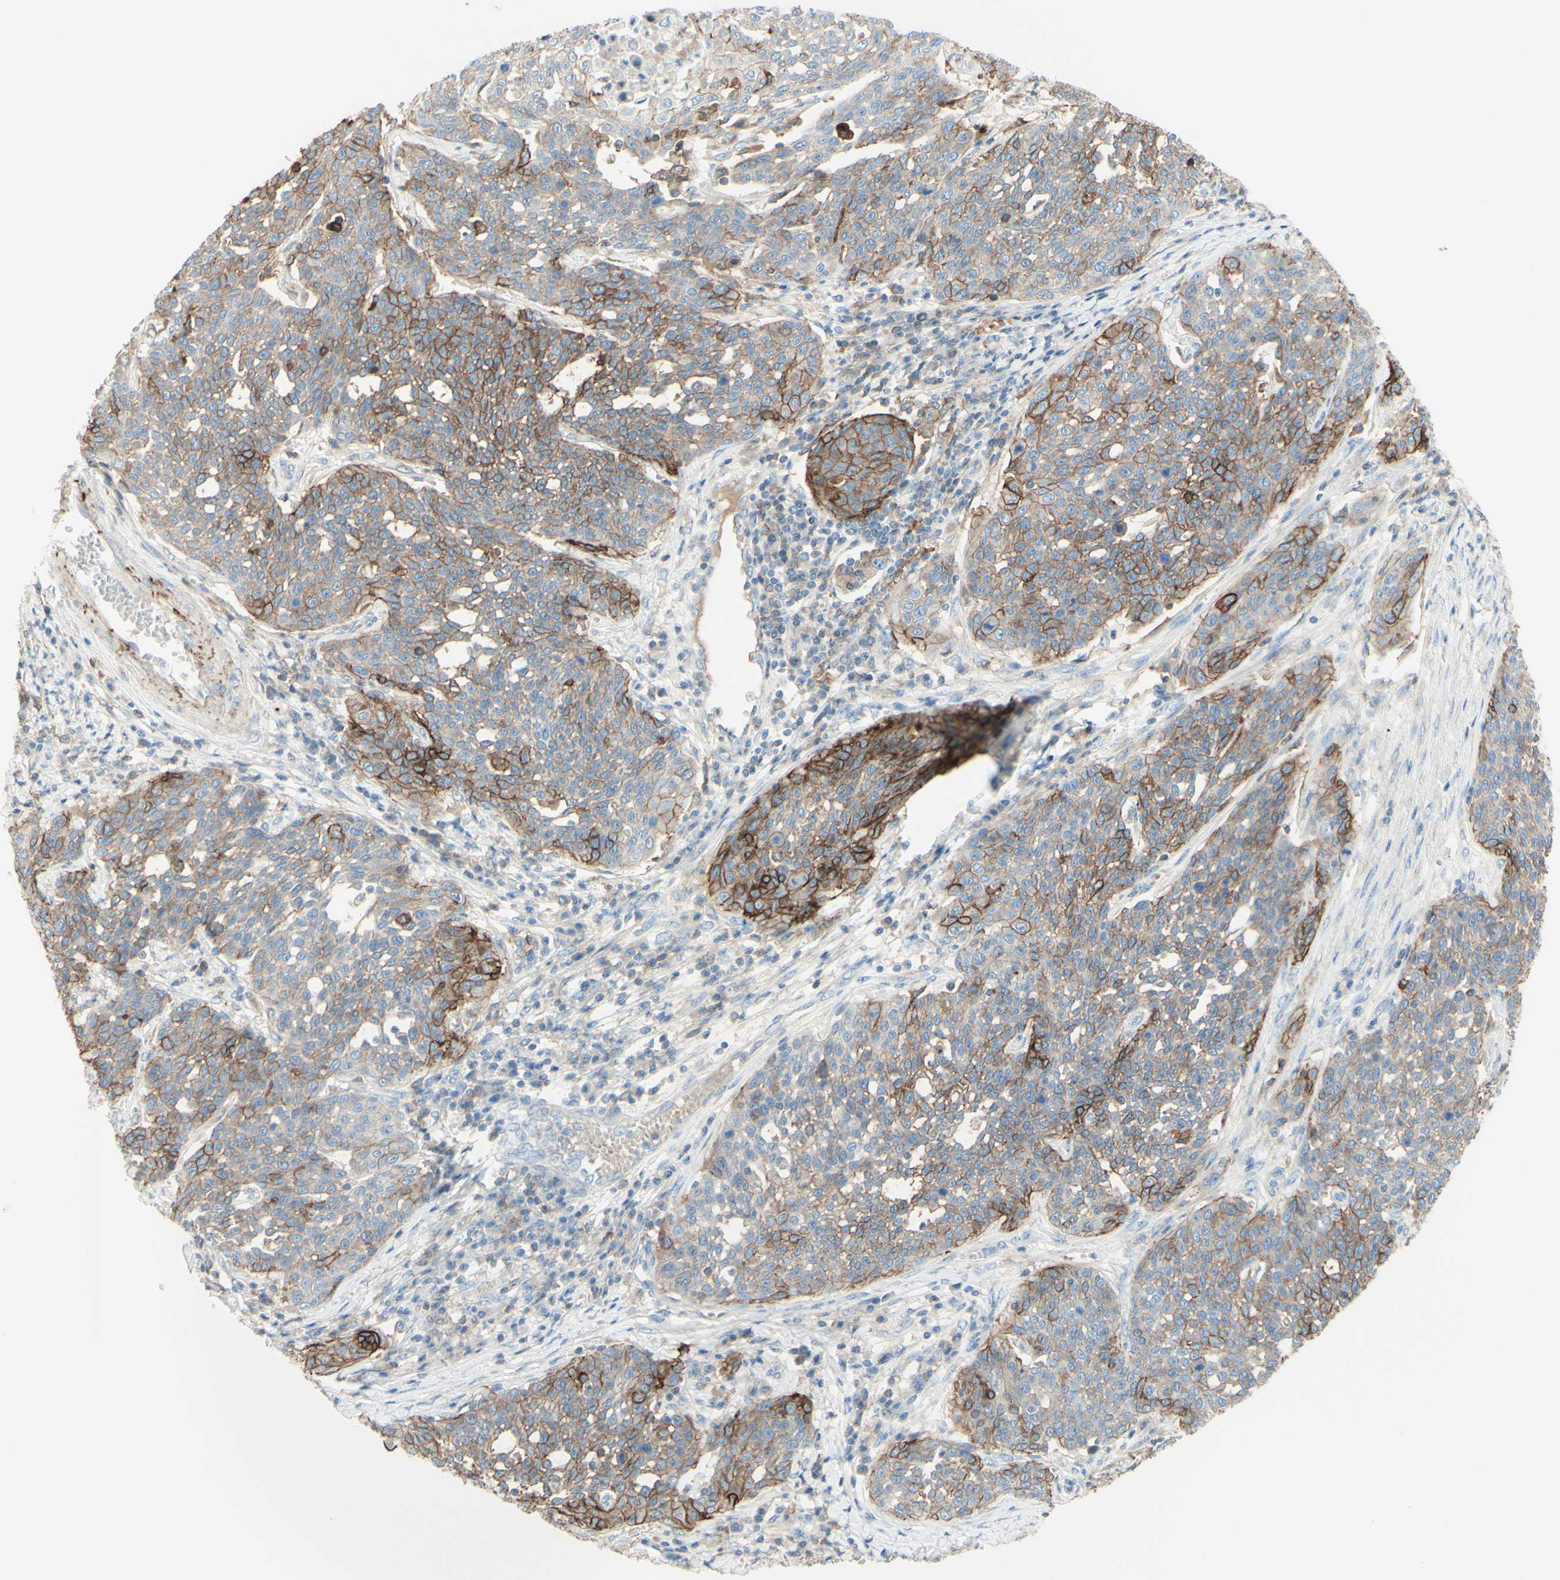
{"staining": {"intensity": "moderate", "quantity": "25%-75%", "location": "cytoplasmic/membranous"}, "tissue": "cervical cancer", "cell_type": "Tumor cells", "image_type": "cancer", "snomed": [{"axis": "morphology", "description": "Squamous cell carcinoma, NOS"}, {"axis": "topography", "description": "Cervix"}], "caption": "Tumor cells reveal moderate cytoplasmic/membranous staining in approximately 25%-75% of cells in cervical cancer (squamous cell carcinoma). The staining was performed using DAB to visualize the protein expression in brown, while the nuclei were stained in blue with hematoxylin (Magnification: 20x).", "gene": "ALCAM", "patient": {"sex": "female", "age": 34}}